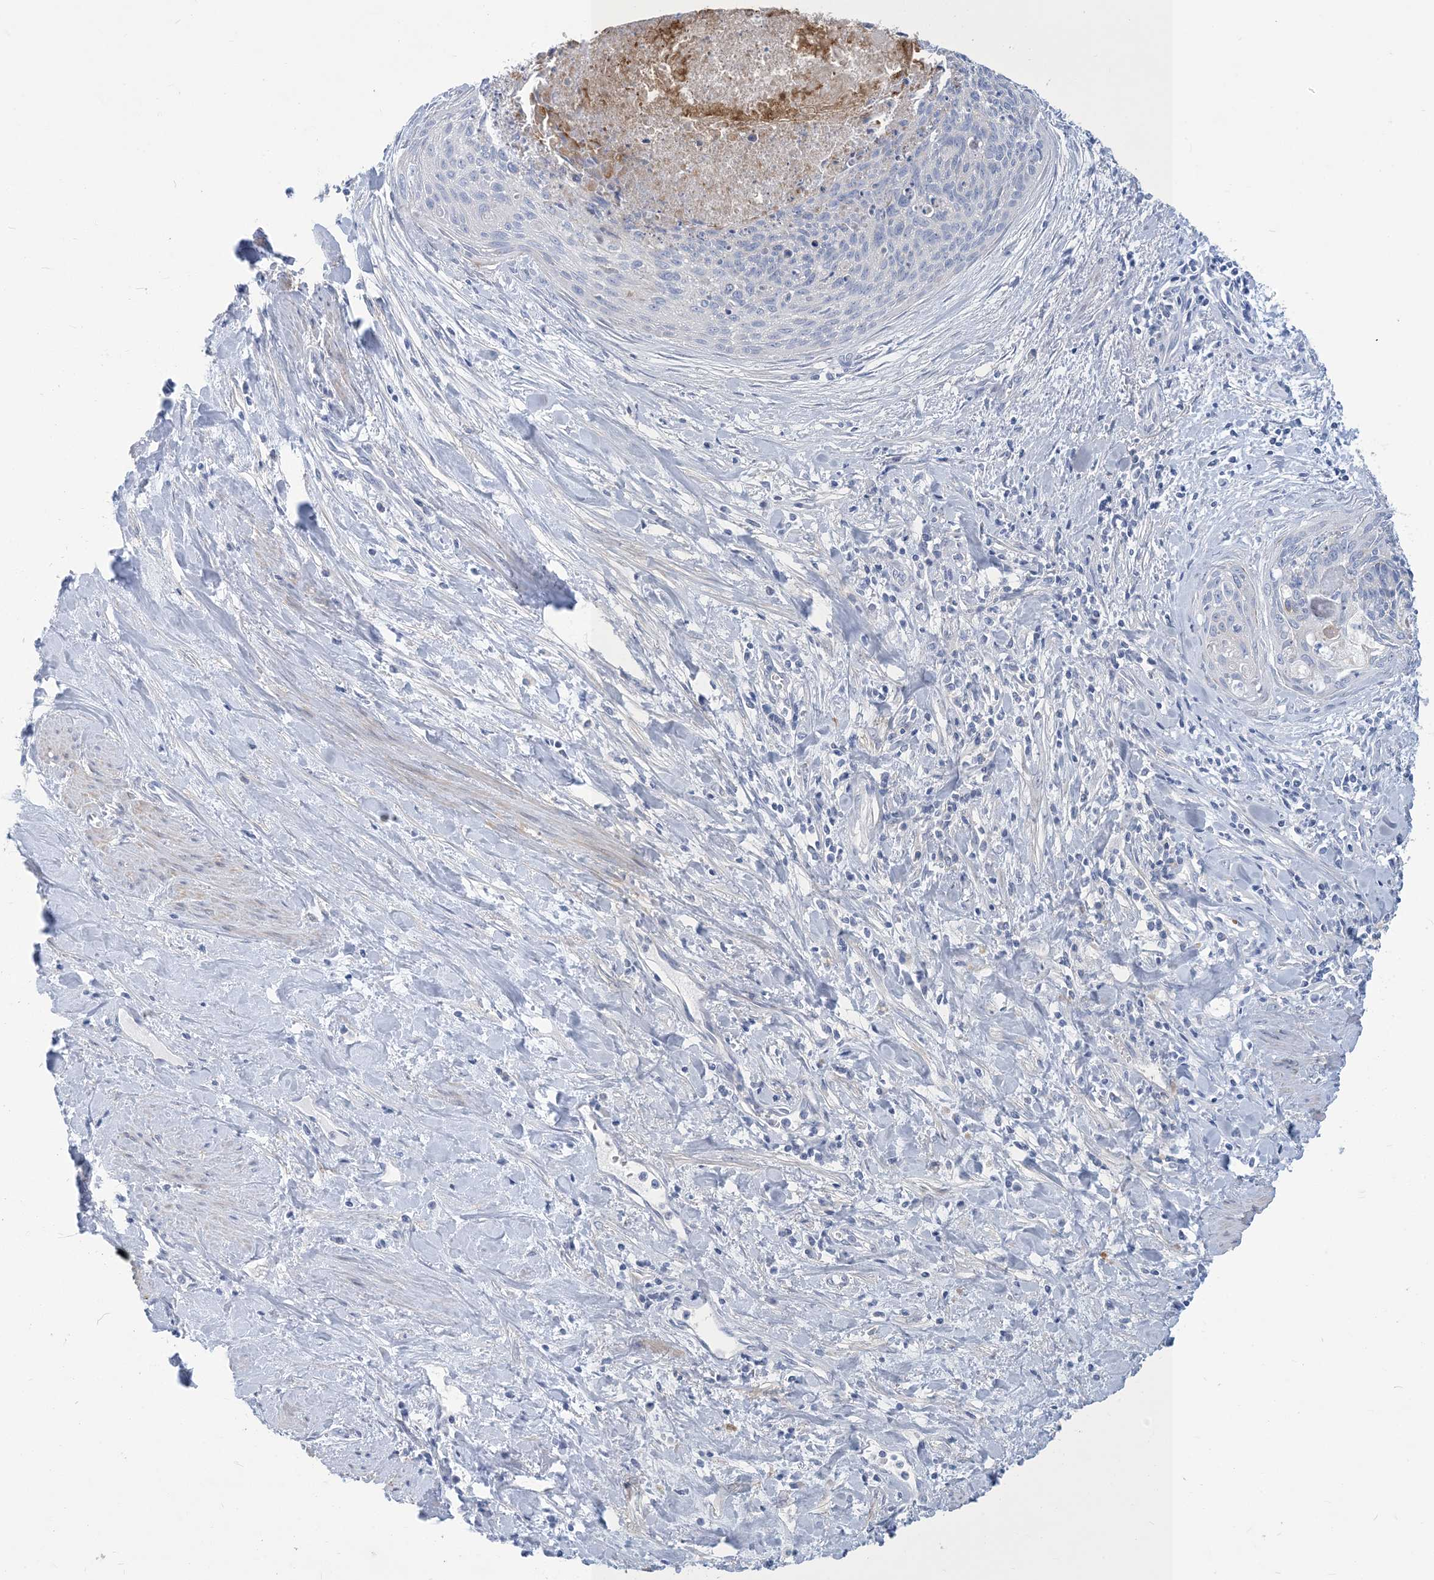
{"staining": {"intensity": "negative", "quantity": "none", "location": "none"}, "tissue": "cervical cancer", "cell_type": "Tumor cells", "image_type": "cancer", "snomed": [{"axis": "morphology", "description": "Squamous cell carcinoma, NOS"}, {"axis": "topography", "description": "Cervix"}], "caption": "Protein analysis of cervical squamous cell carcinoma displays no significant positivity in tumor cells.", "gene": "MOXD1", "patient": {"sex": "female", "age": 55}}